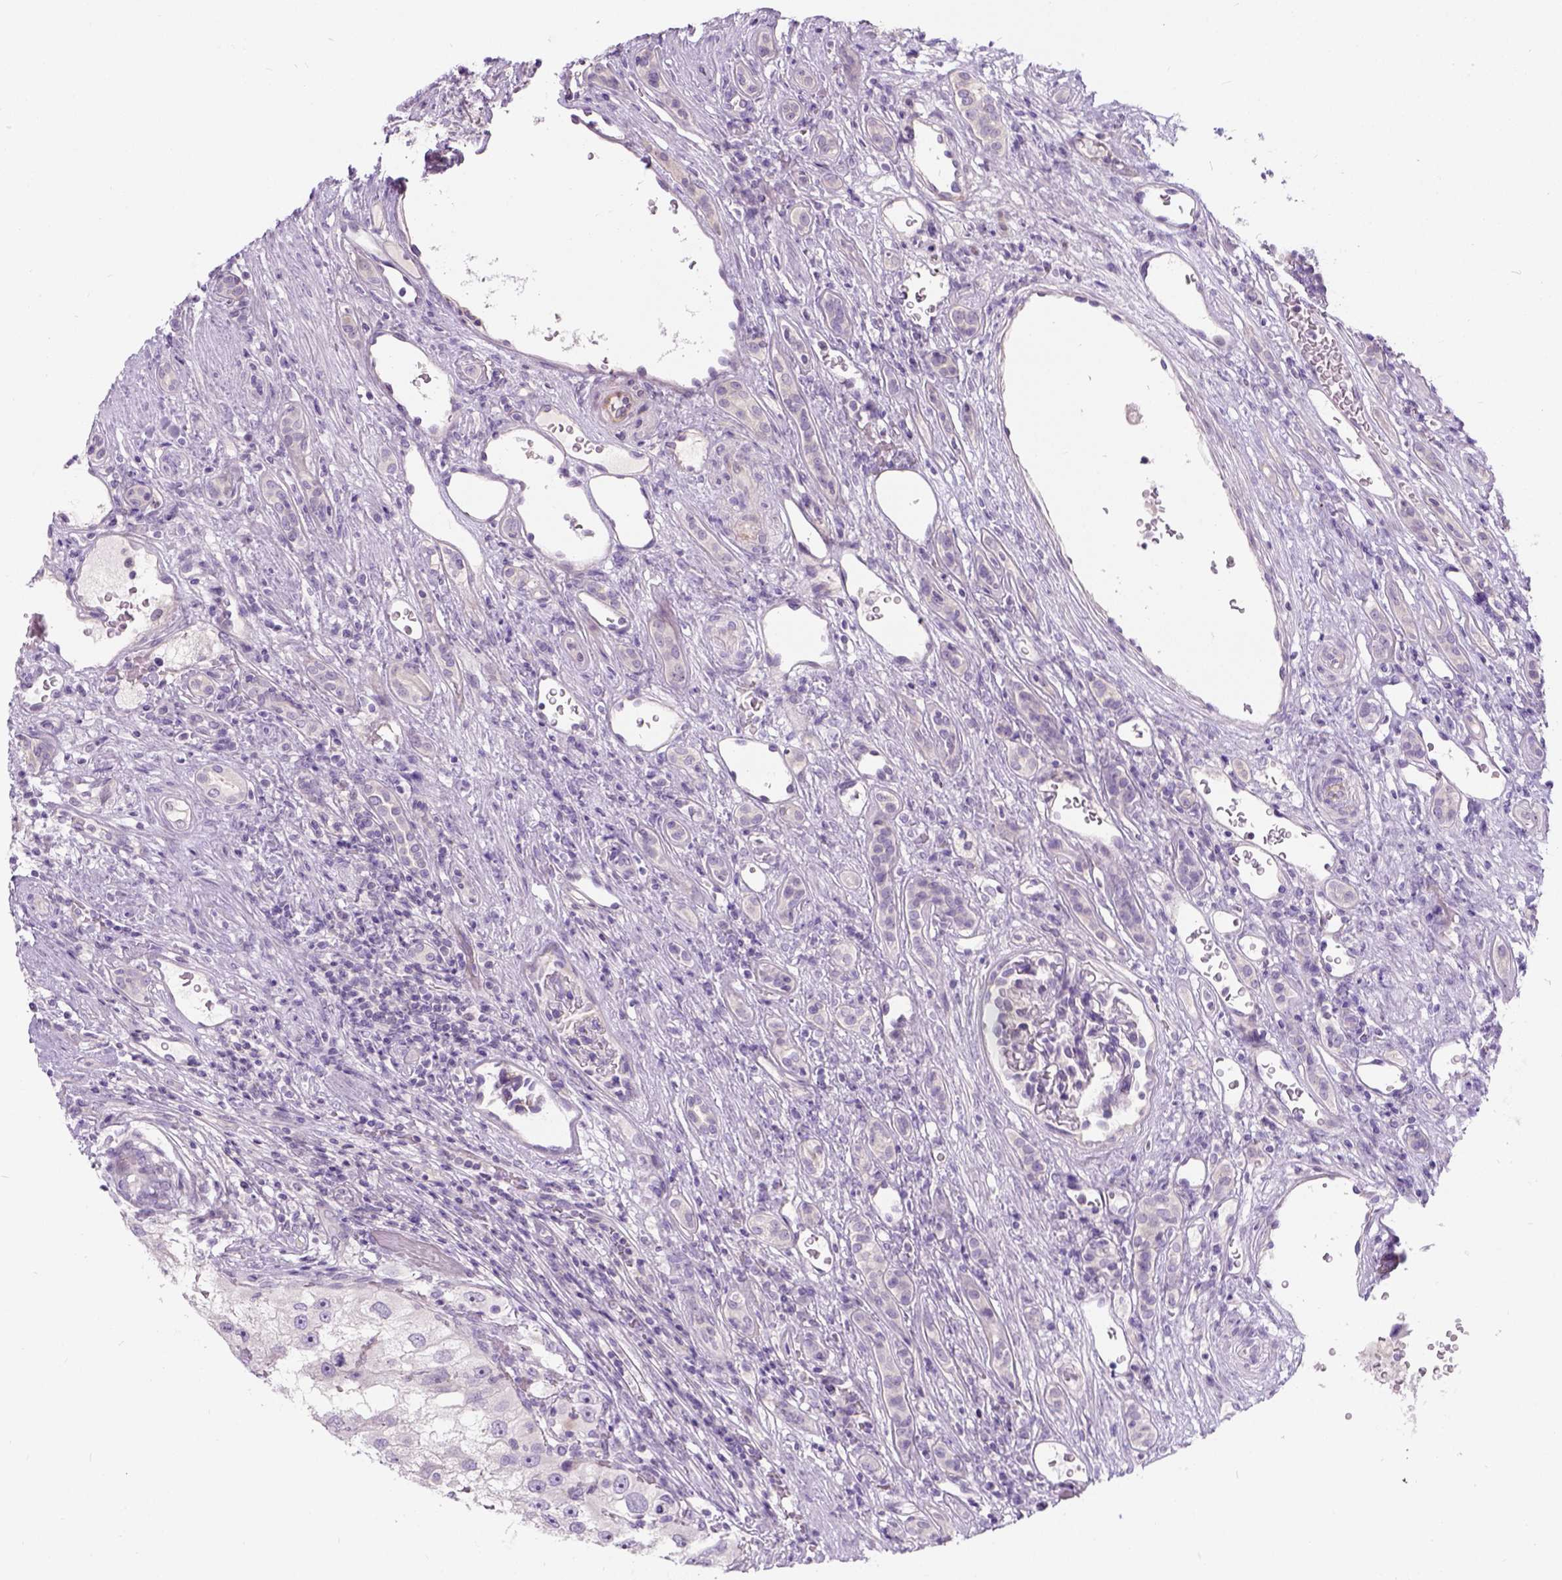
{"staining": {"intensity": "negative", "quantity": "none", "location": "none"}, "tissue": "renal cancer", "cell_type": "Tumor cells", "image_type": "cancer", "snomed": [{"axis": "morphology", "description": "Adenocarcinoma, NOS"}, {"axis": "topography", "description": "Kidney"}], "caption": "Immunohistochemical staining of human adenocarcinoma (renal) demonstrates no significant staining in tumor cells.", "gene": "C20orf144", "patient": {"sex": "male", "age": 63}}